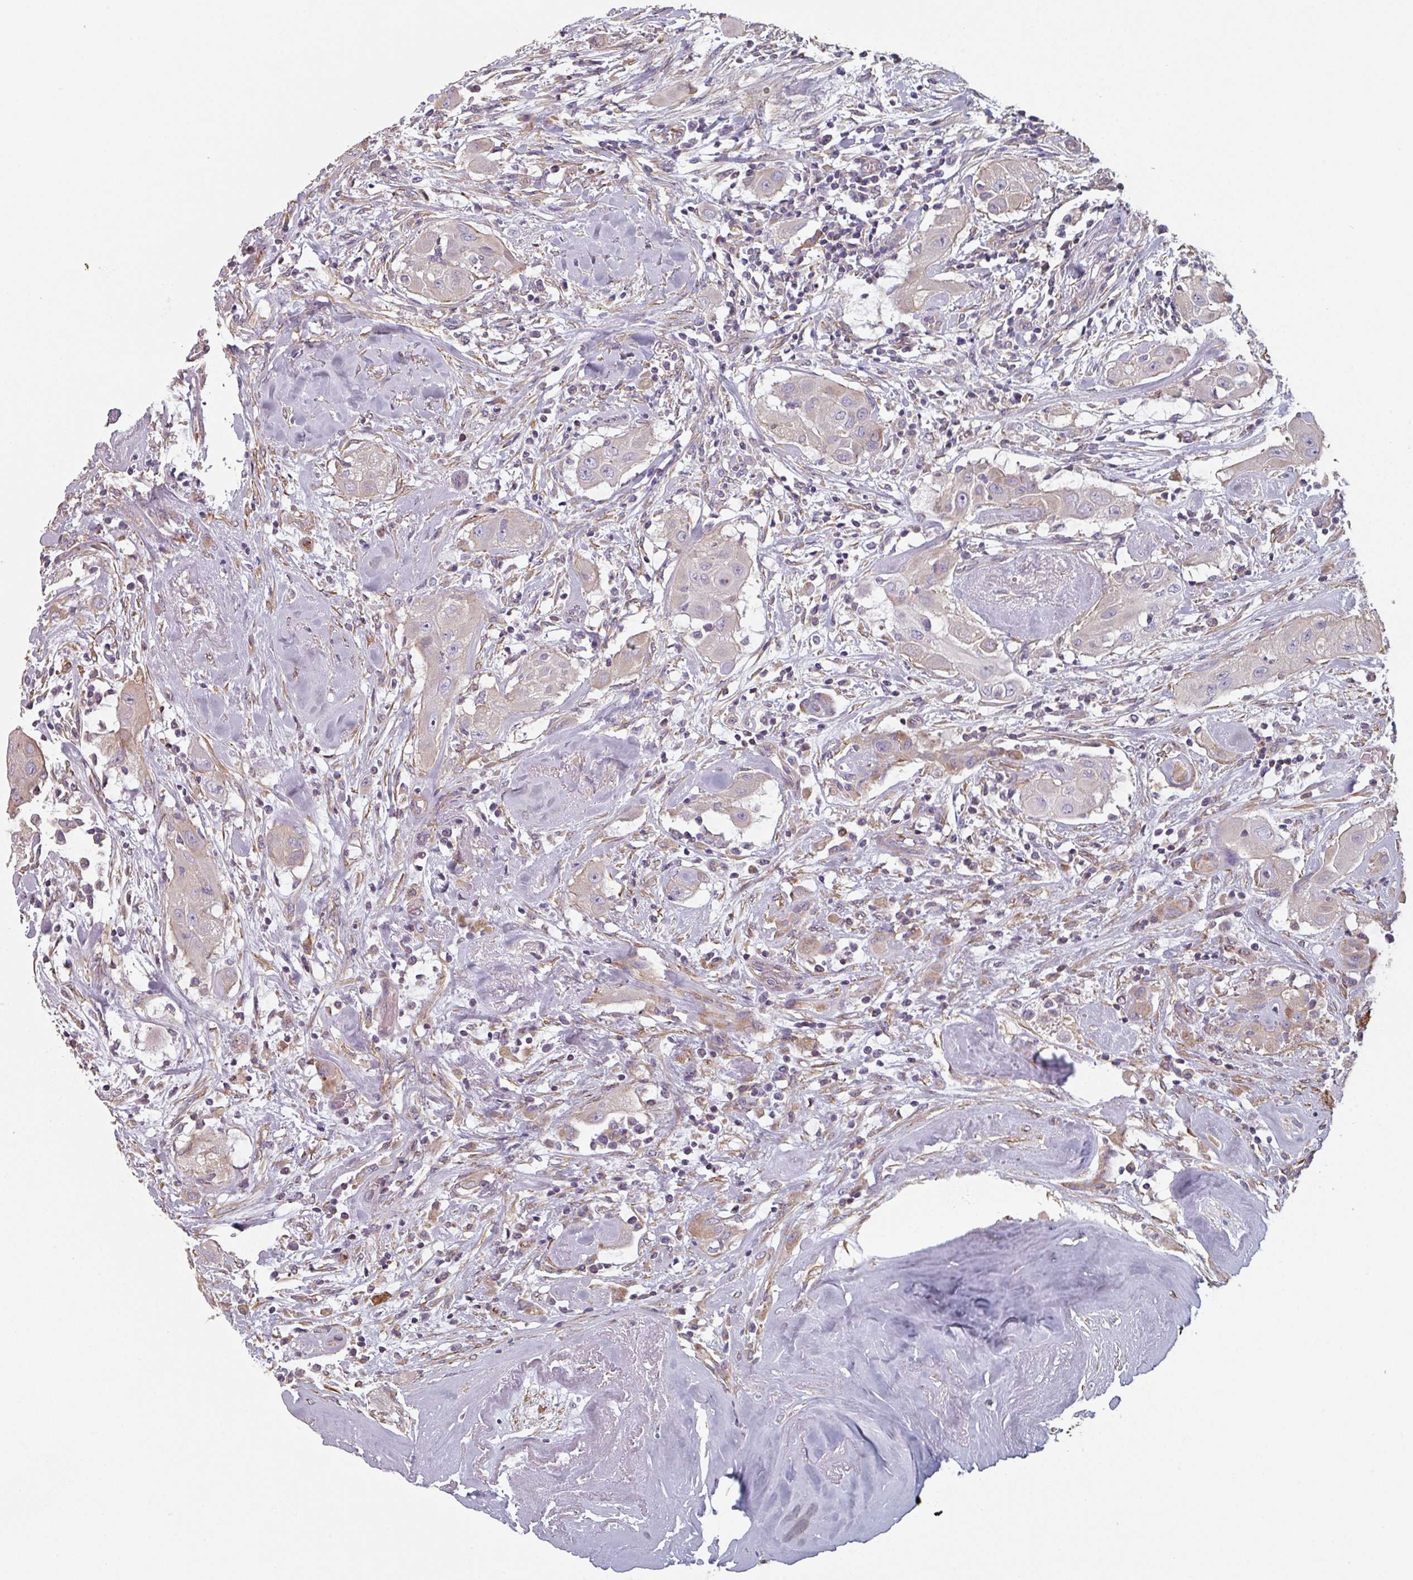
{"staining": {"intensity": "negative", "quantity": "none", "location": "none"}, "tissue": "thyroid cancer", "cell_type": "Tumor cells", "image_type": "cancer", "snomed": [{"axis": "morphology", "description": "Papillary adenocarcinoma, NOS"}, {"axis": "topography", "description": "Thyroid gland"}], "caption": "Tumor cells show no significant protein positivity in thyroid cancer (papillary adenocarcinoma).", "gene": "GSTA4", "patient": {"sex": "female", "age": 59}}